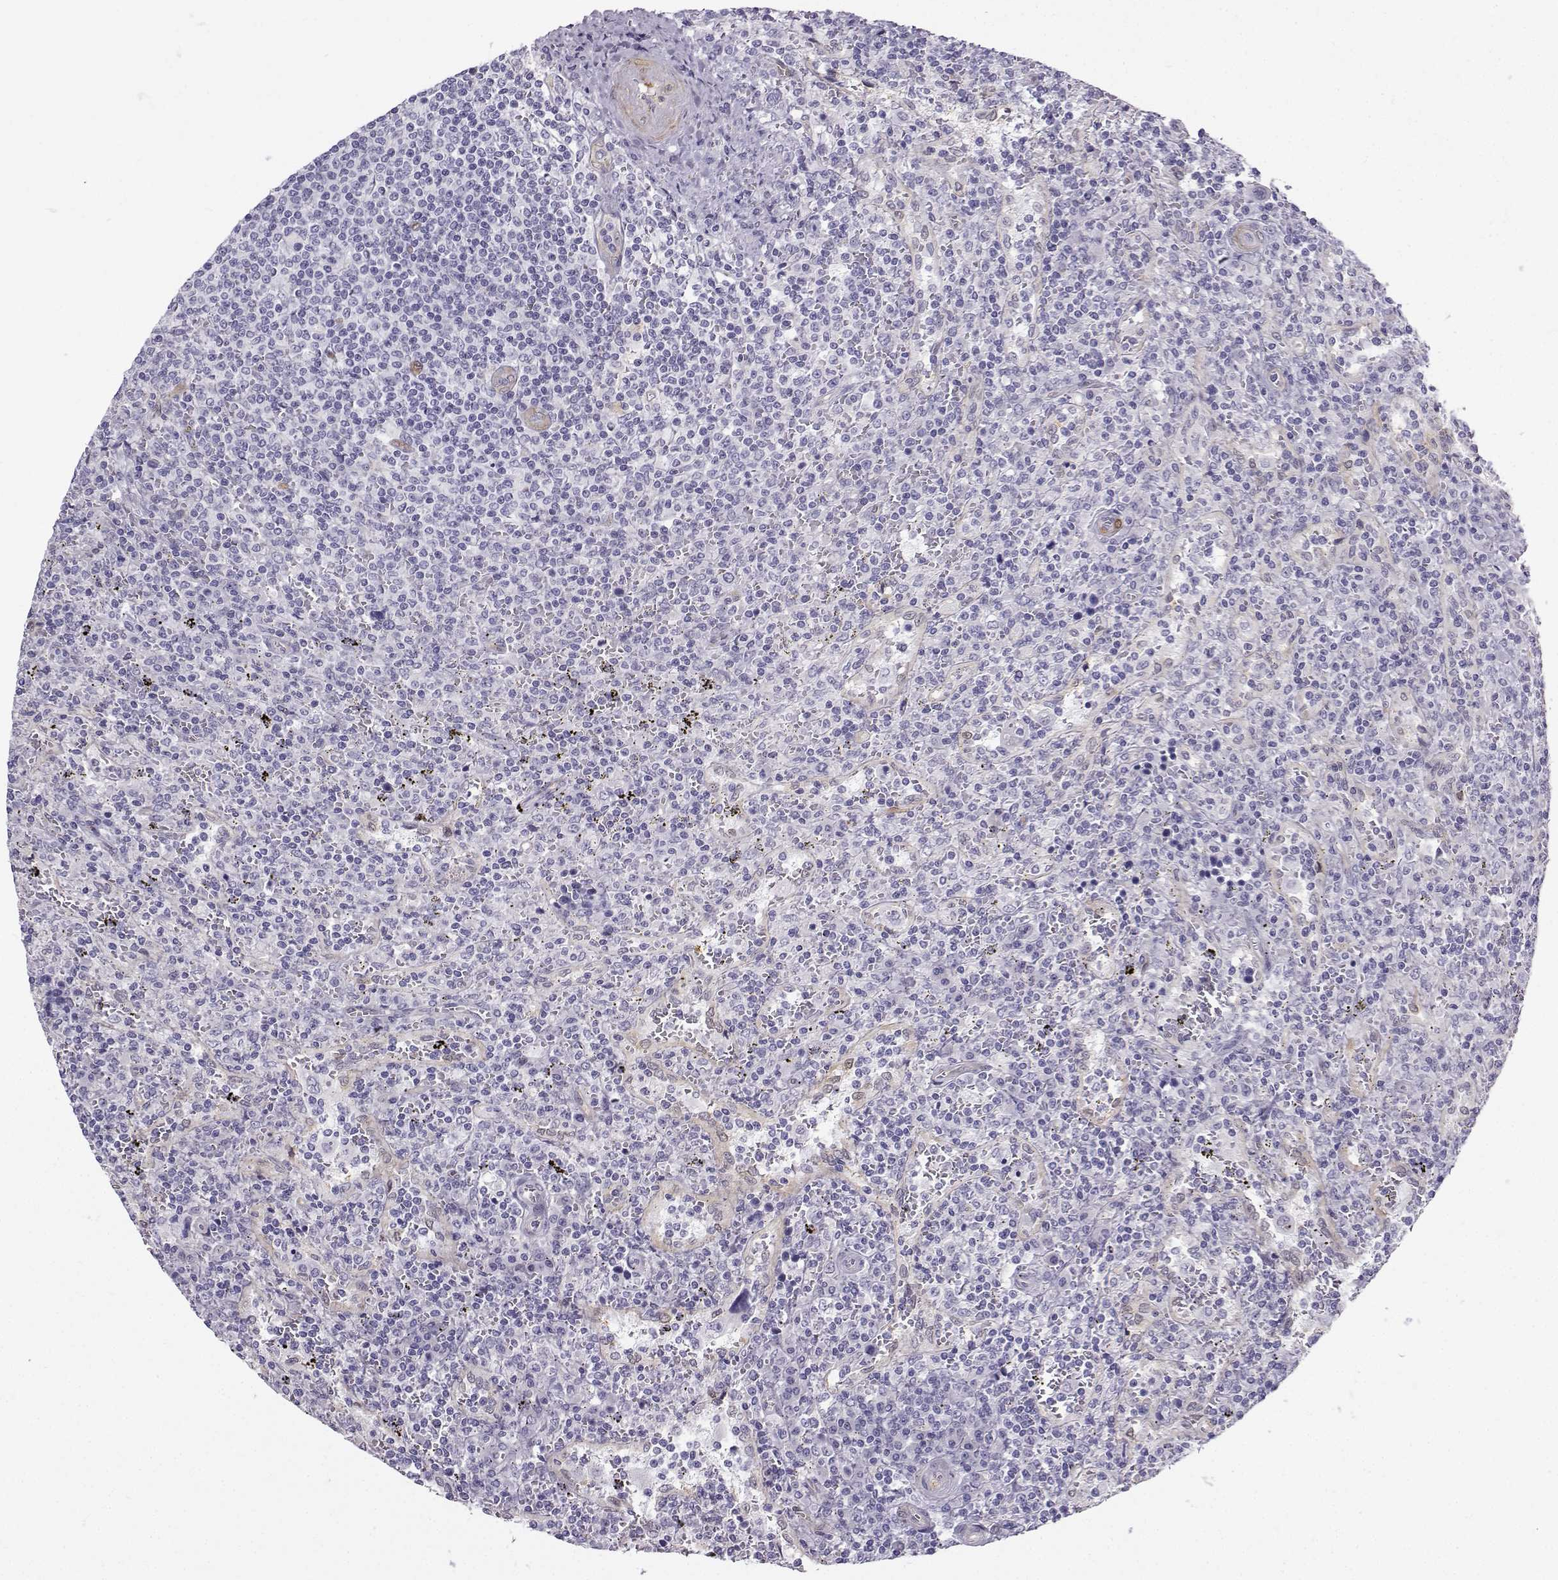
{"staining": {"intensity": "negative", "quantity": "none", "location": "none"}, "tissue": "lymphoma", "cell_type": "Tumor cells", "image_type": "cancer", "snomed": [{"axis": "morphology", "description": "Malignant lymphoma, non-Hodgkin's type, Low grade"}, {"axis": "topography", "description": "Spleen"}], "caption": "An immunohistochemistry micrograph of lymphoma is shown. There is no staining in tumor cells of lymphoma.", "gene": "NQO1", "patient": {"sex": "male", "age": 62}}